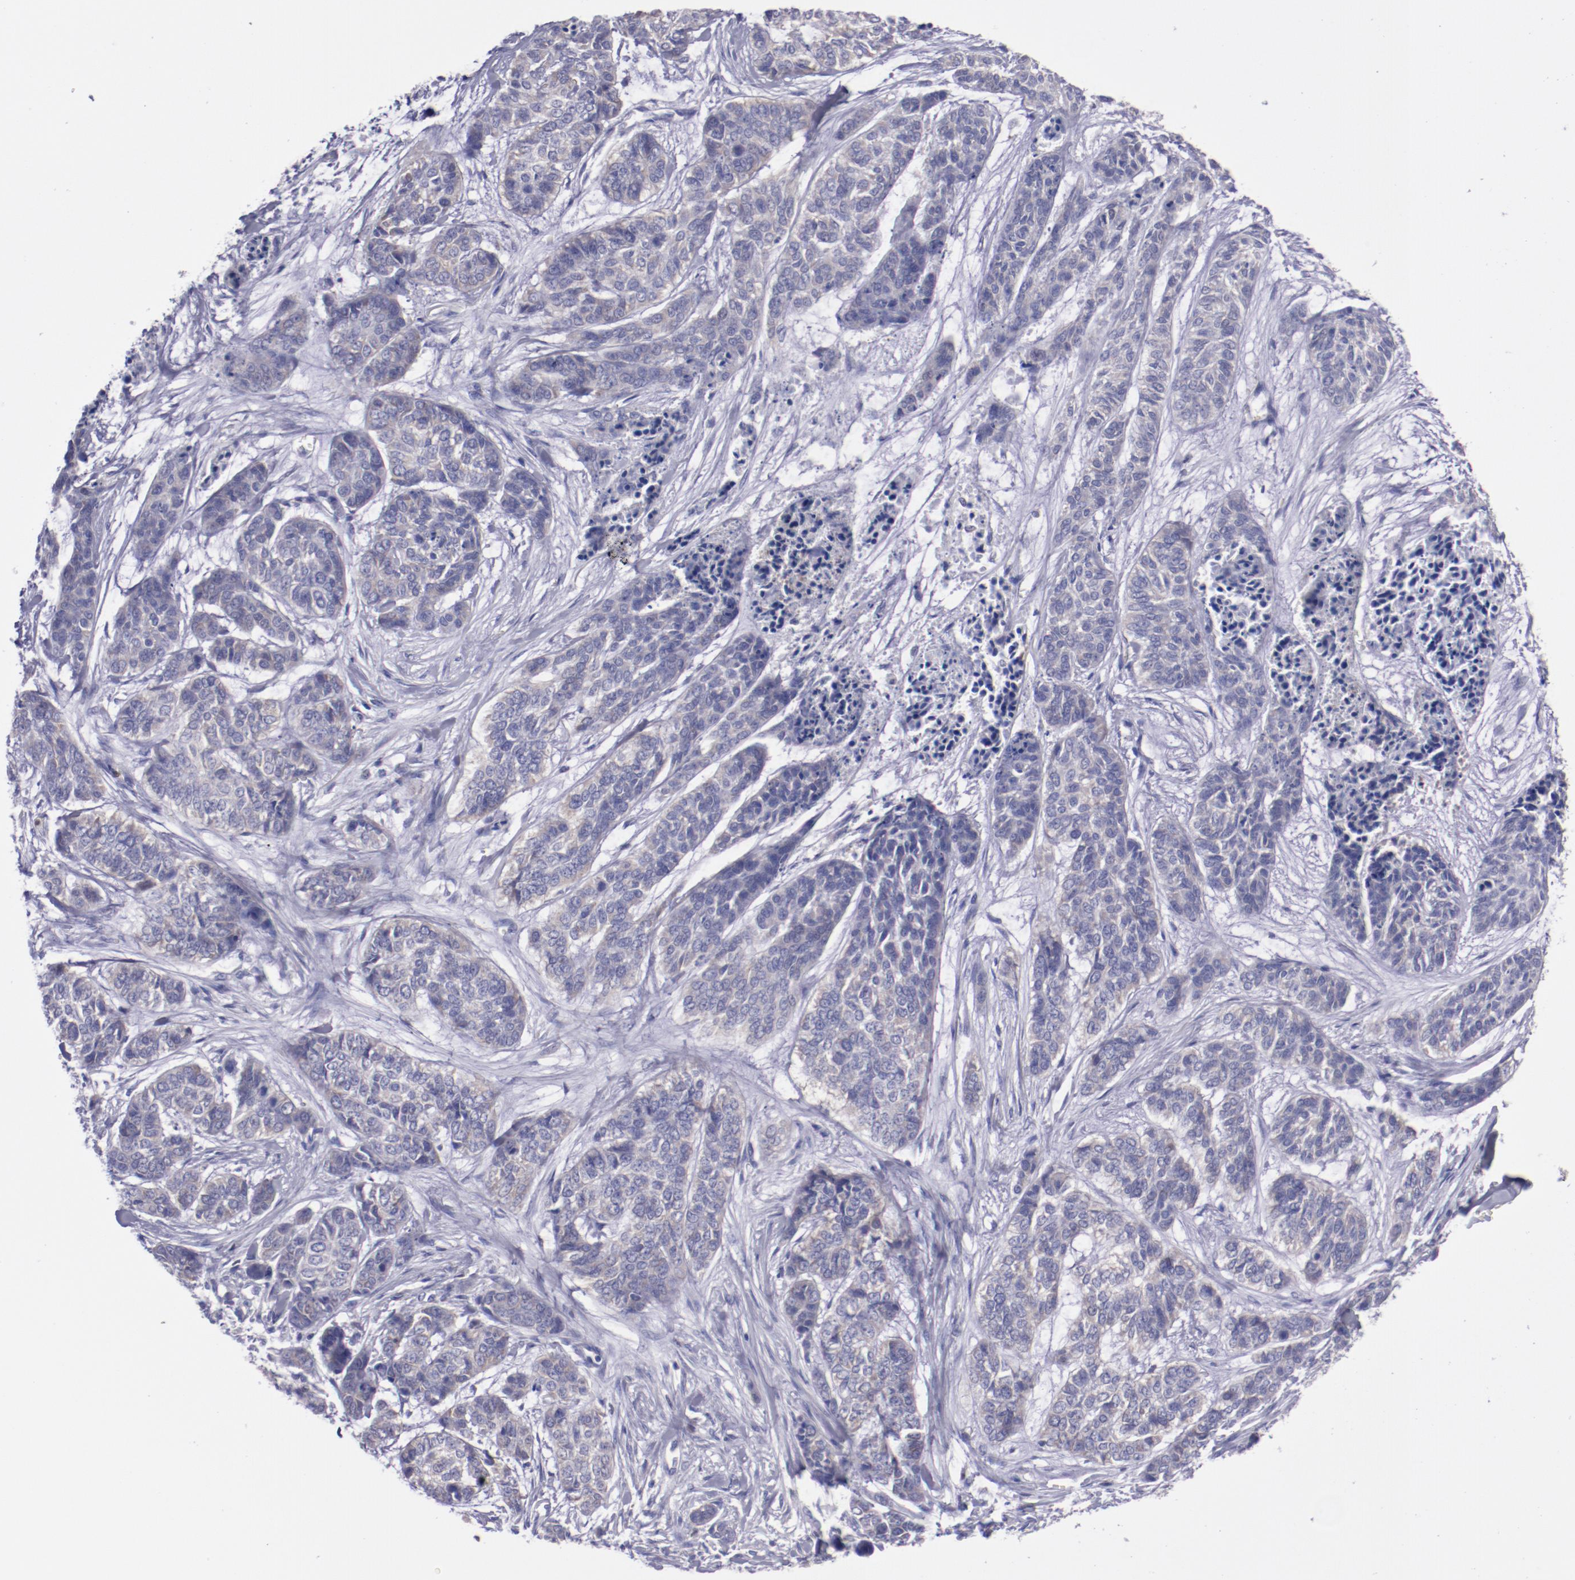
{"staining": {"intensity": "weak", "quantity": "25%-75%", "location": "cytoplasmic/membranous"}, "tissue": "skin cancer", "cell_type": "Tumor cells", "image_type": "cancer", "snomed": [{"axis": "morphology", "description": "Basal cell carcinoma"}, {"axis": "topography", "description": "Skin"}], "caption": "Tumor cells display low levels of weak cytoplasmic/membranous staining in about 25%-75% of cells in skin cancer (basal cell carcinoma). The staining is performed using DAB (3,3'-diaminobenzidine) brown chromogen to label protein expression. The nuclei are counter-stained blue using hematoxylin.", "gene": "IRF8", "patient": {"sex": "female", "age": 64}}